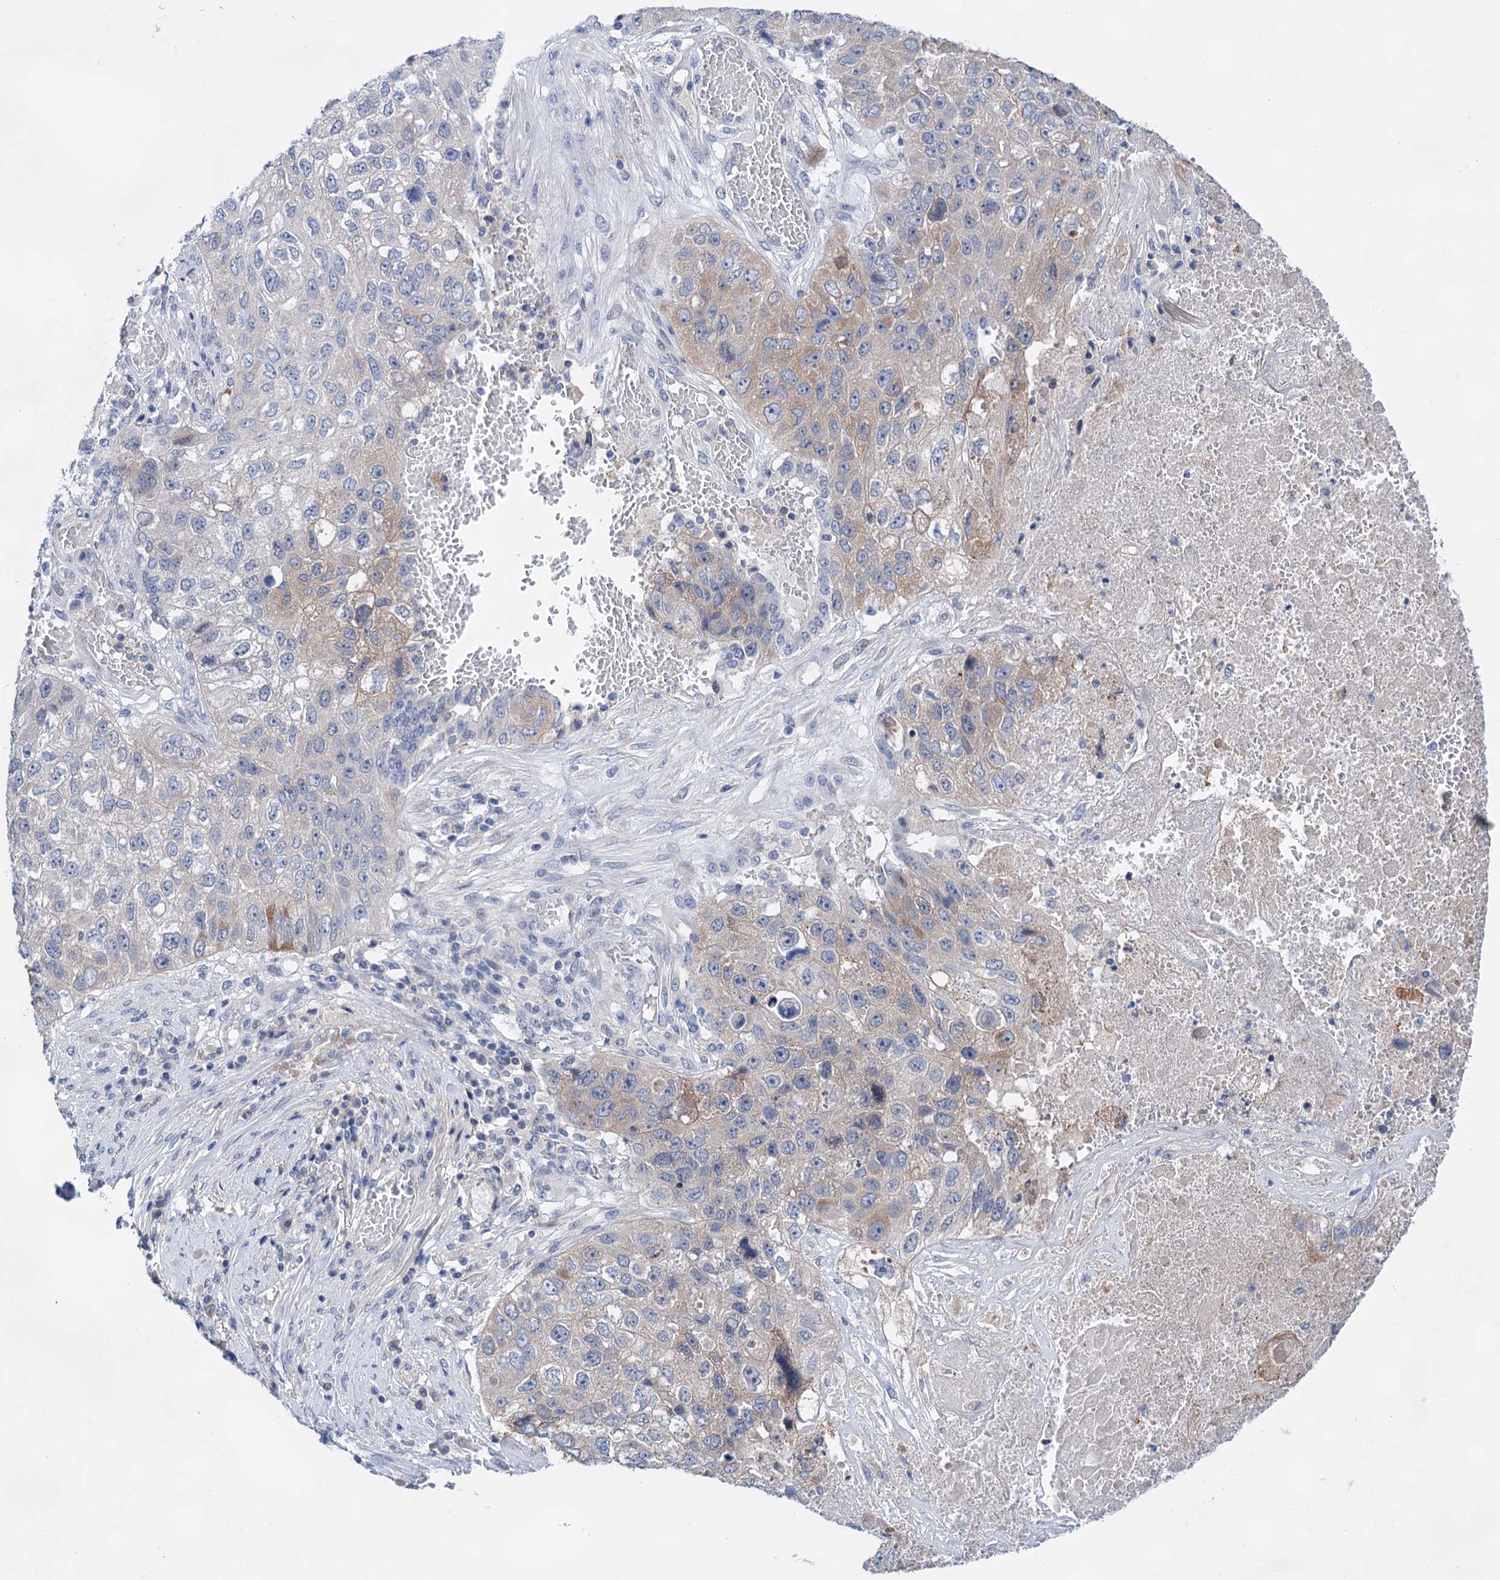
{"staining": {"intensity": "weak", "quantity": "<25%", "location": "cytoplasmic/membranous"}, "tissue": "lung cancer", "cell_type": "Tumor cells", "image_type": "cancer", "snomed": [{"axis": "morphology", "description": "Squamous cell carcinoma, NOS"}, {"axis": "topography", "description": "Lung"}], "caption": "A high-resolution micrograph shows IHC staining of lung cancer (squamous cell carcinoma), which shows no significant positivity in tumor cells. (DAB immunohistochemistry (IHC) visualized using brightfield microscopy, high magnification).", "gene": "MORN3", "patient": {"sex": "male", "age": 61}}